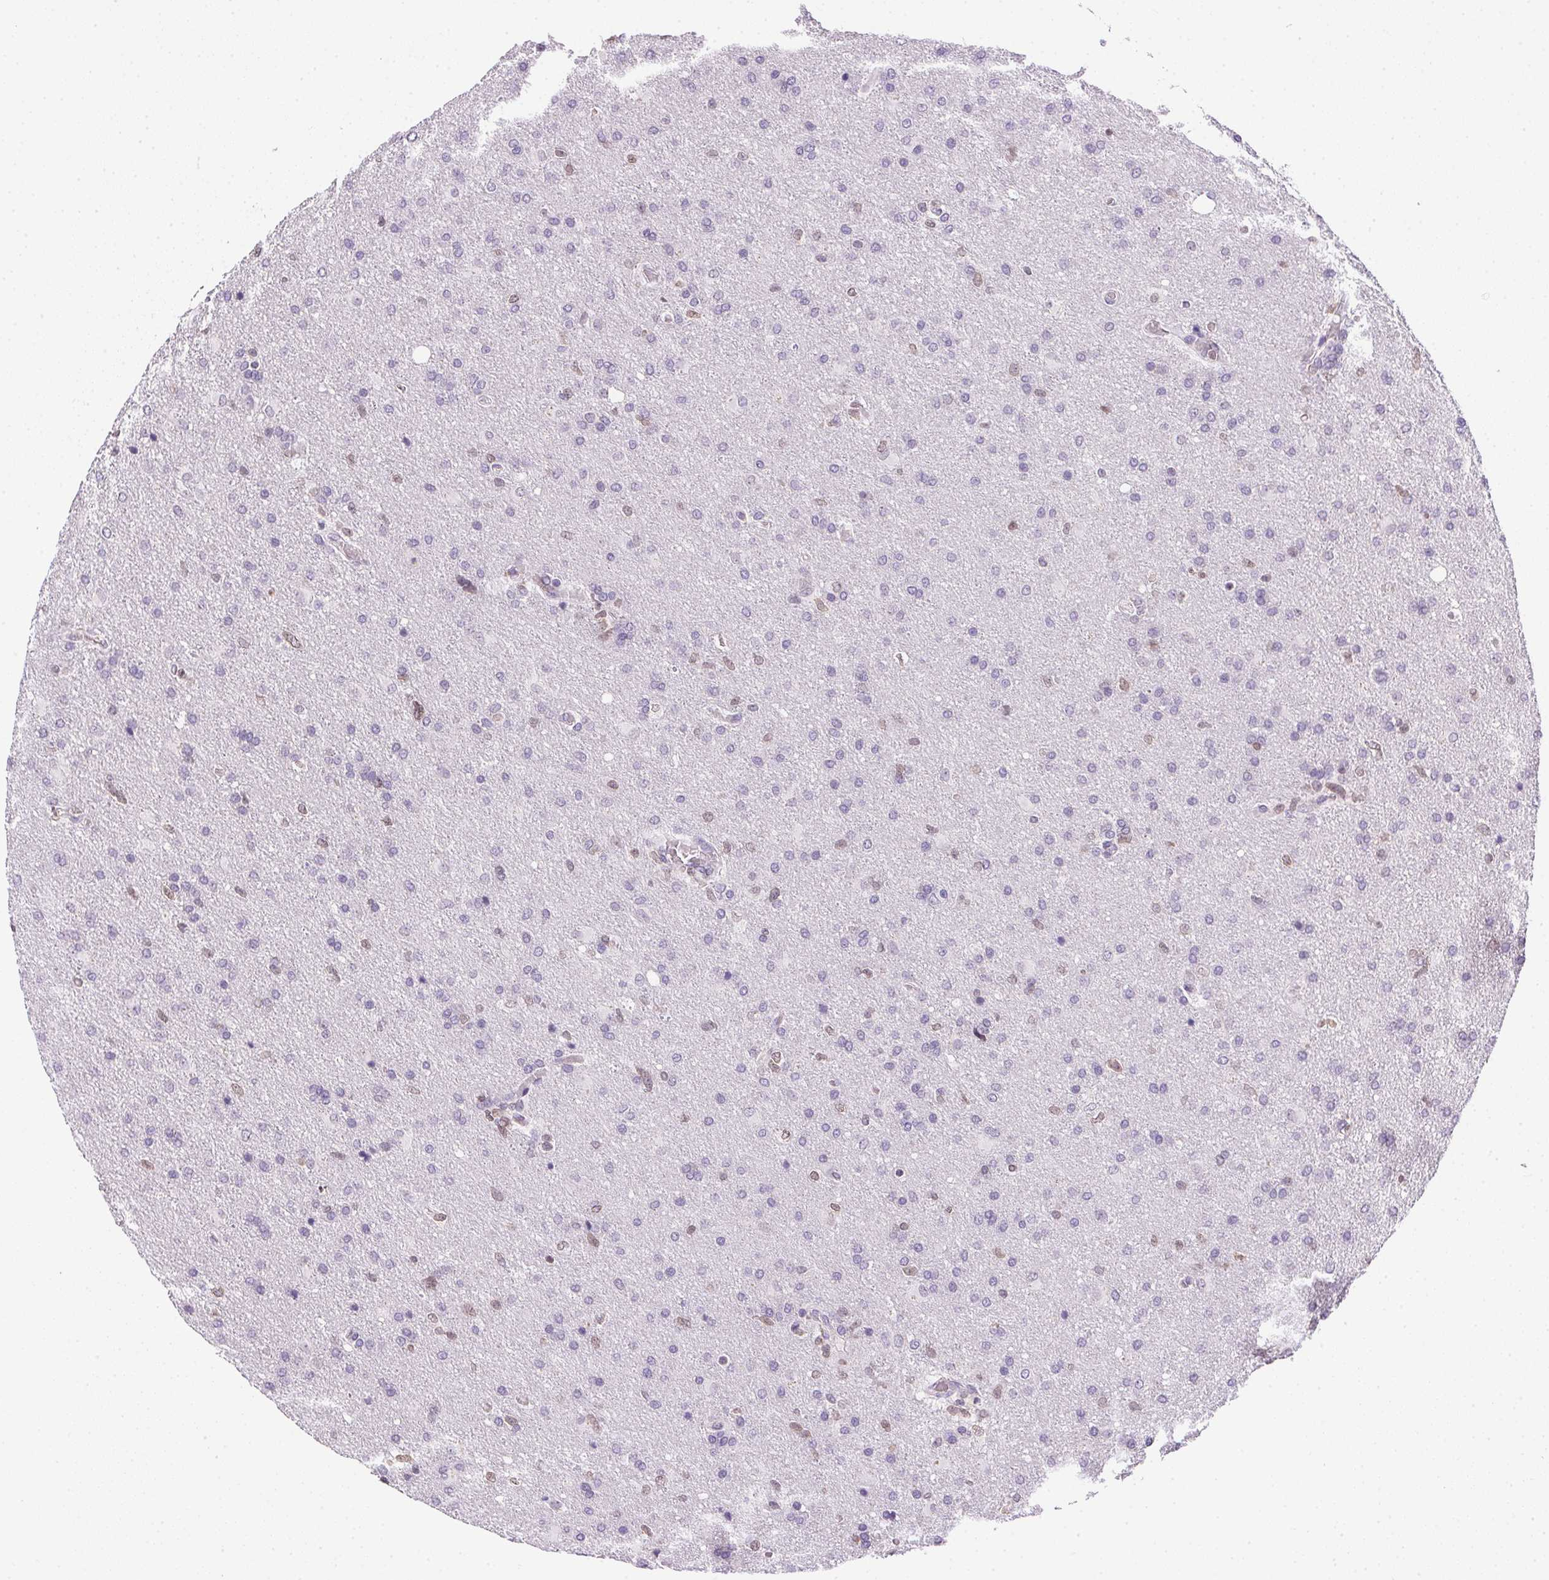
{"staining": {"intensity": "negative", "quantity": "none", "location": "none"}, "tissue": "glioma", "cell_type": "Tumor cells", "image_type": "cancer", "snomed": [{"axis": "morphology", "description": "Glioma, malignant, High grade"}, {"axis": "topography", "description": "Brain"}], "caption": "Human malignant glioma (high-grade) stained for a protein using immunohistochemistry (IHC) exhibits no staining in tumor cells.", "gene": "PRL", "patient": {"sex": "male", "age": 68}}